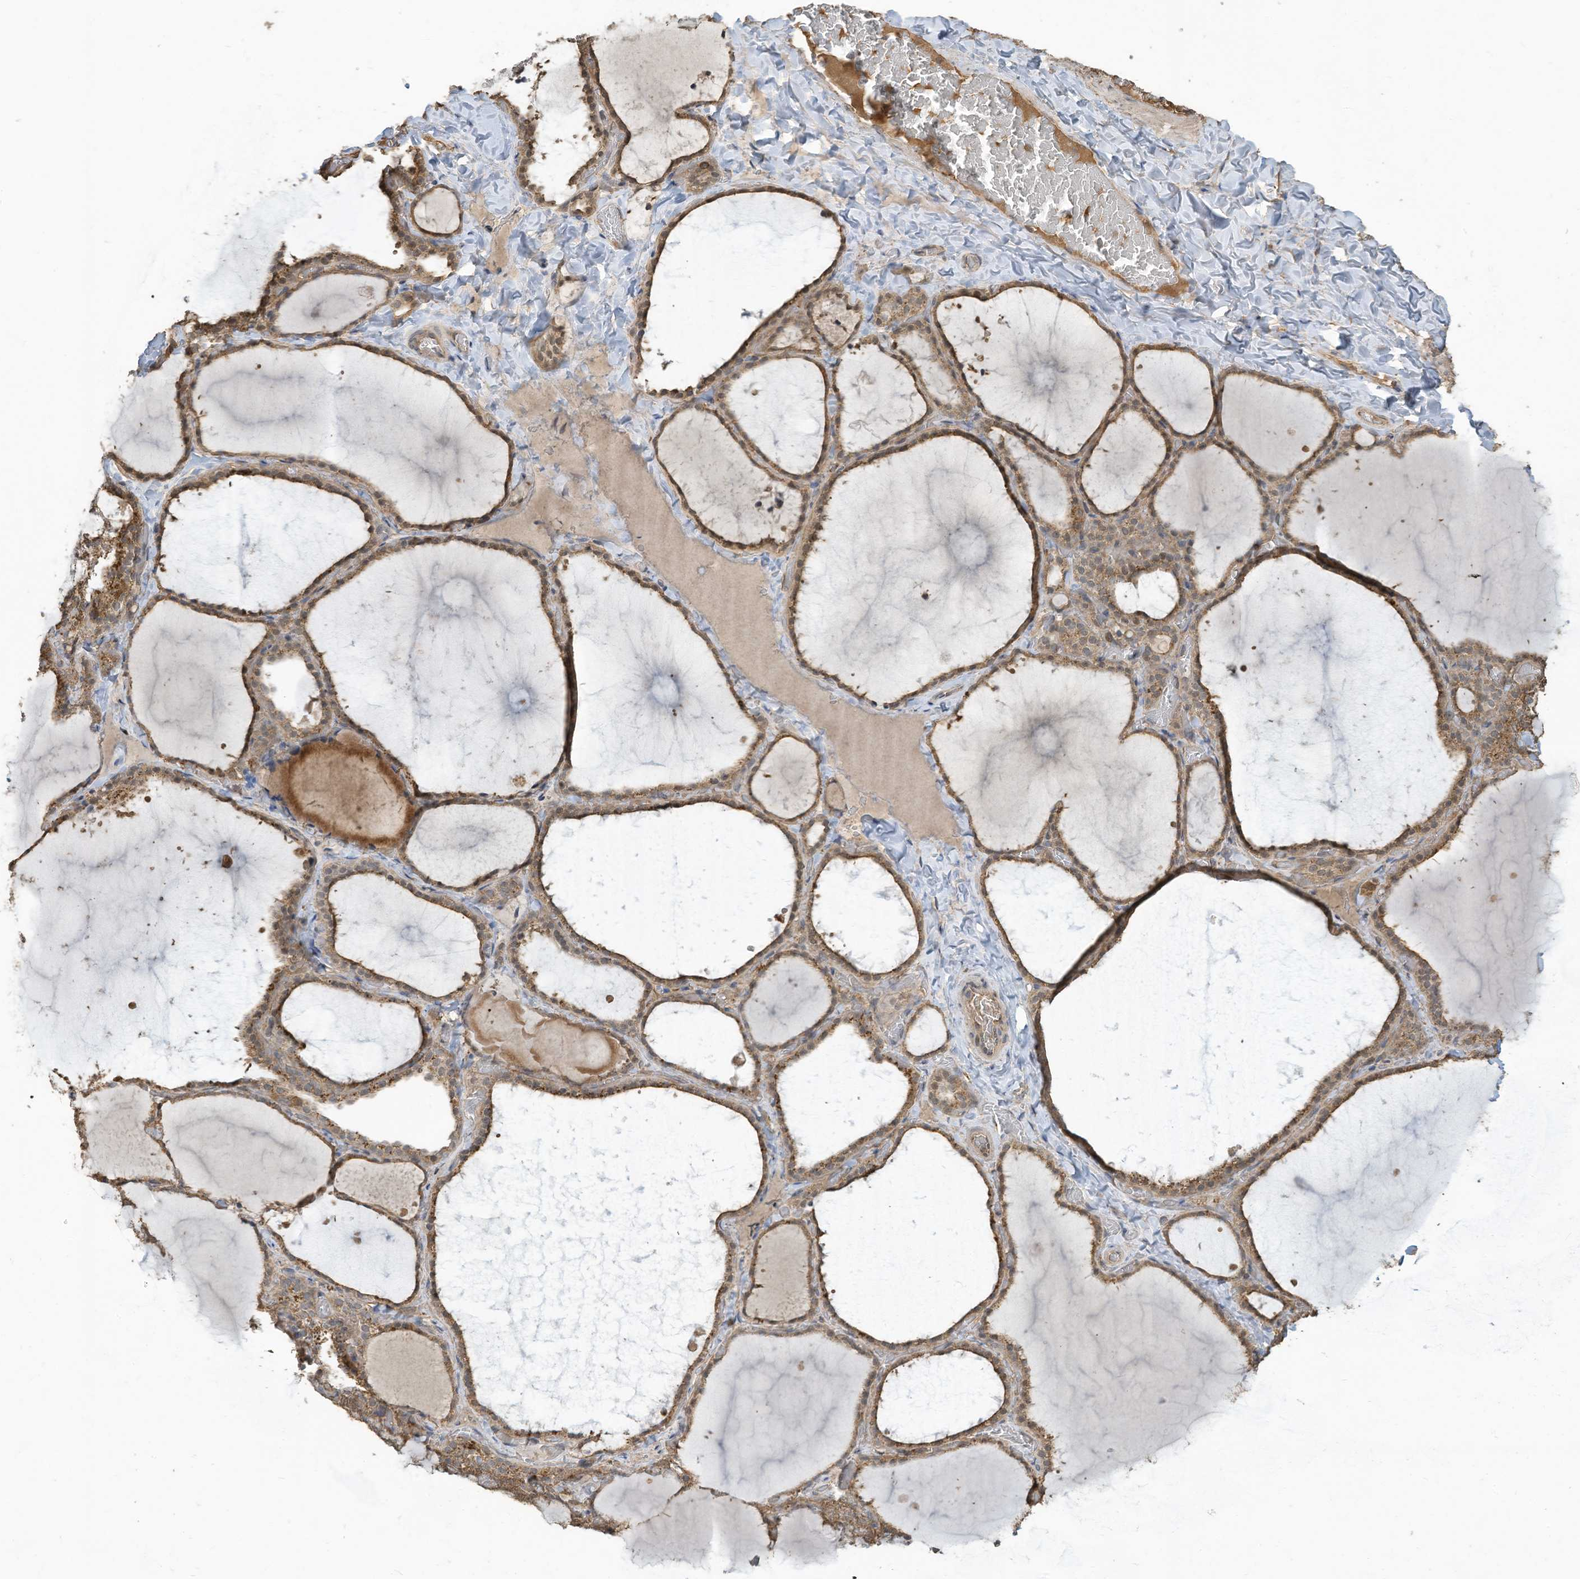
{"staining": {"intensity": "moderate", "quantity": ">75%", "location": "cytoplasmic/membranous"}, "tissue": "thyroid gland", "cell_type": "Glandular cells", "image_type": "normal", "snomed": [{"axis": "morphology", "description": "Normal tissue, NOS"}, {"axis": "topography", "description": "Thyroid gland"}], "caption": "Immunohistochemical staining of unremarkable thyroid gland reveals >75% levels of moderate cytoplasmic/membranous protein expression in about >75% of glandular cells.", "gene": "COX10", "patient": {"sex": "female", "age": 22}}